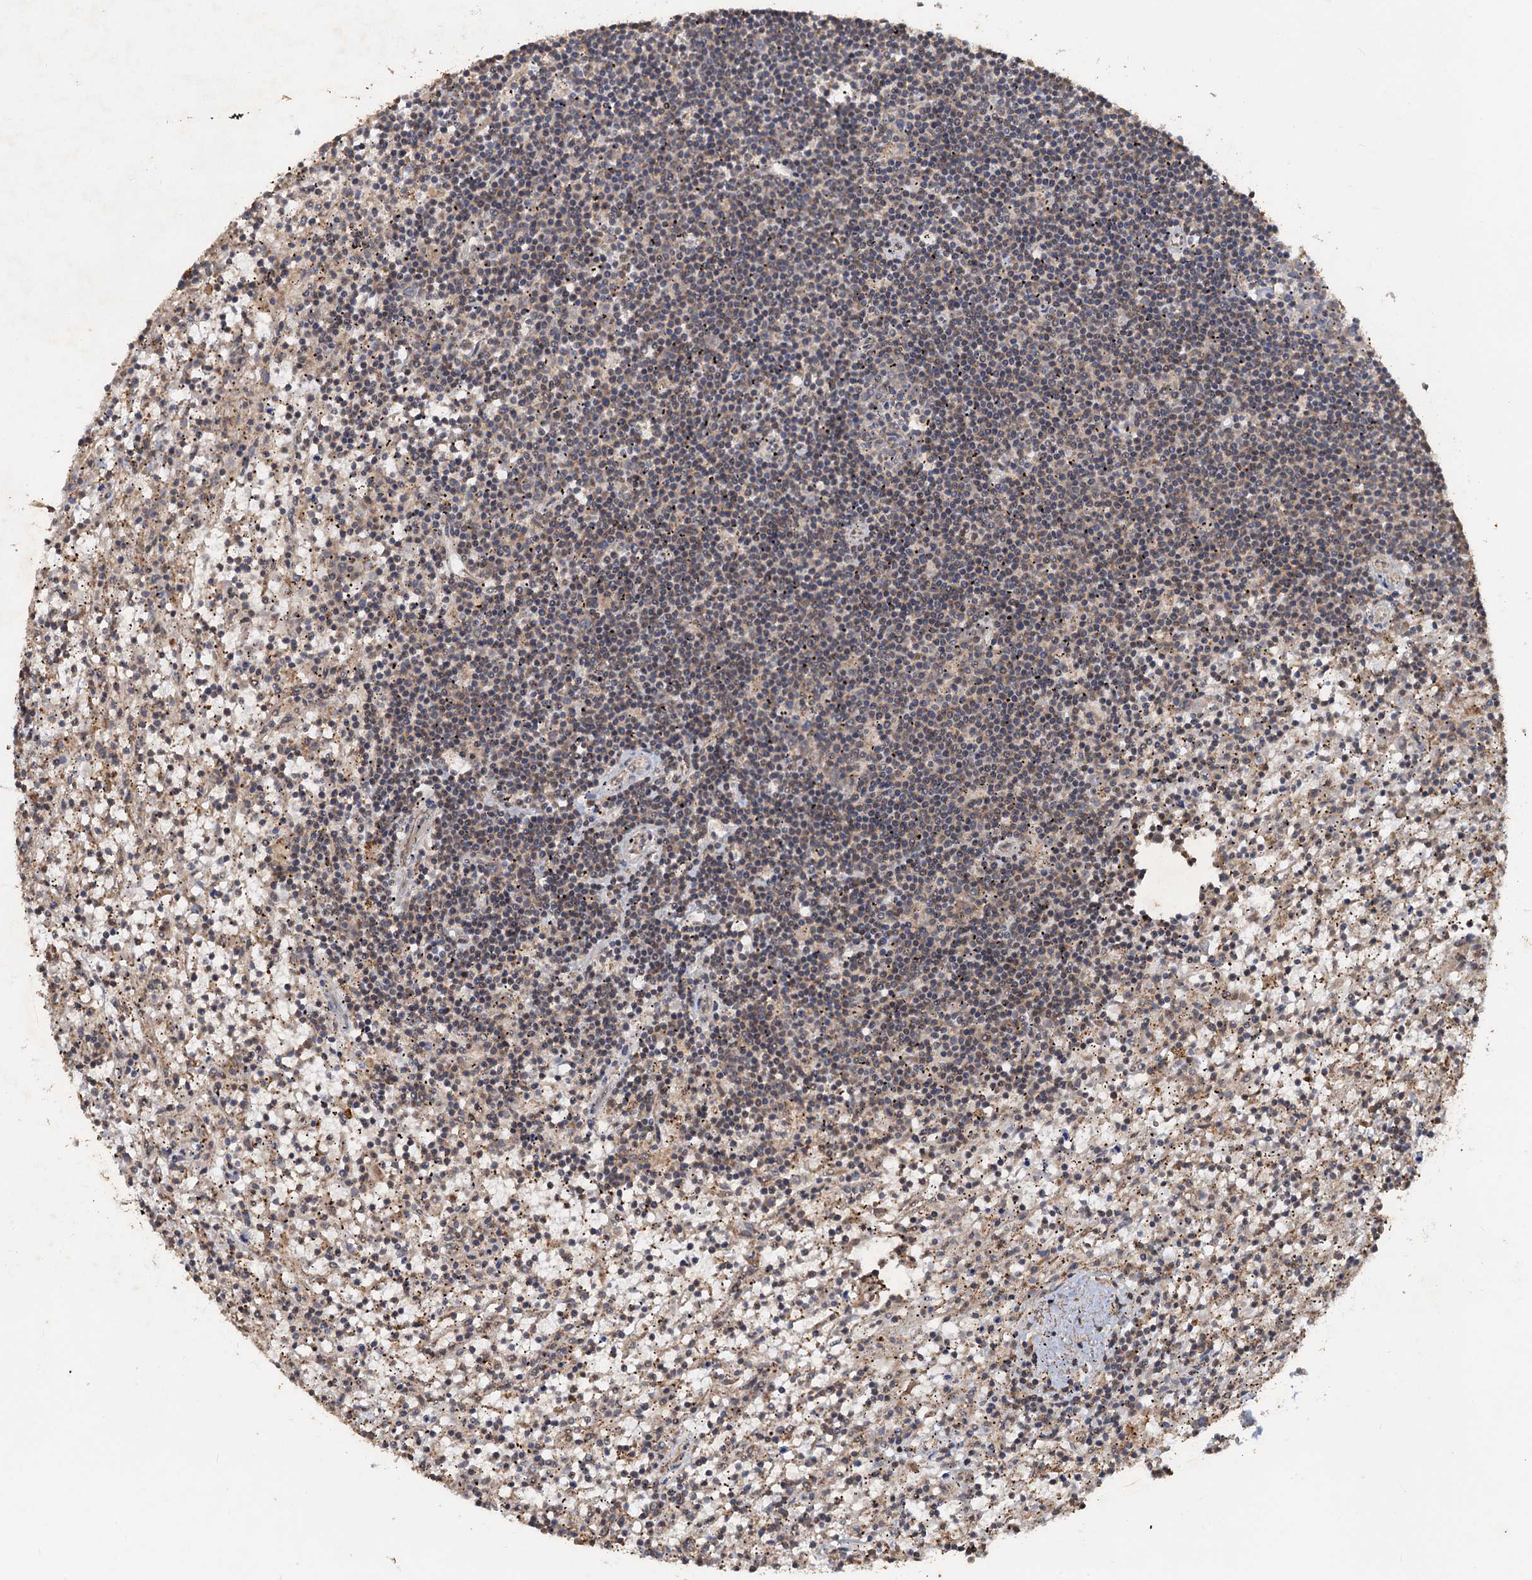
{"staining": {"intensity": "negative", "quantity": "none", "location": "none"}, "tissue": "lymphoma", "cell_type": "Tumor cells", "image_type": "cancer", "snomed": [{"axis": "morphology", "description": "Malignant lymphoma, non-Hodgkin's type, Low grade"}, {"axis": "topography", "description": "Spleen"}], "caption": "The image shows no significant staining in tumor cells of malignant lymphoma, non-Hodgkin's type (low-grade). (Immunohistochemistry, brightfield microscopy, high magnification).", "gene": "REP15", "patient": {"sex": "male", "age": 76}}